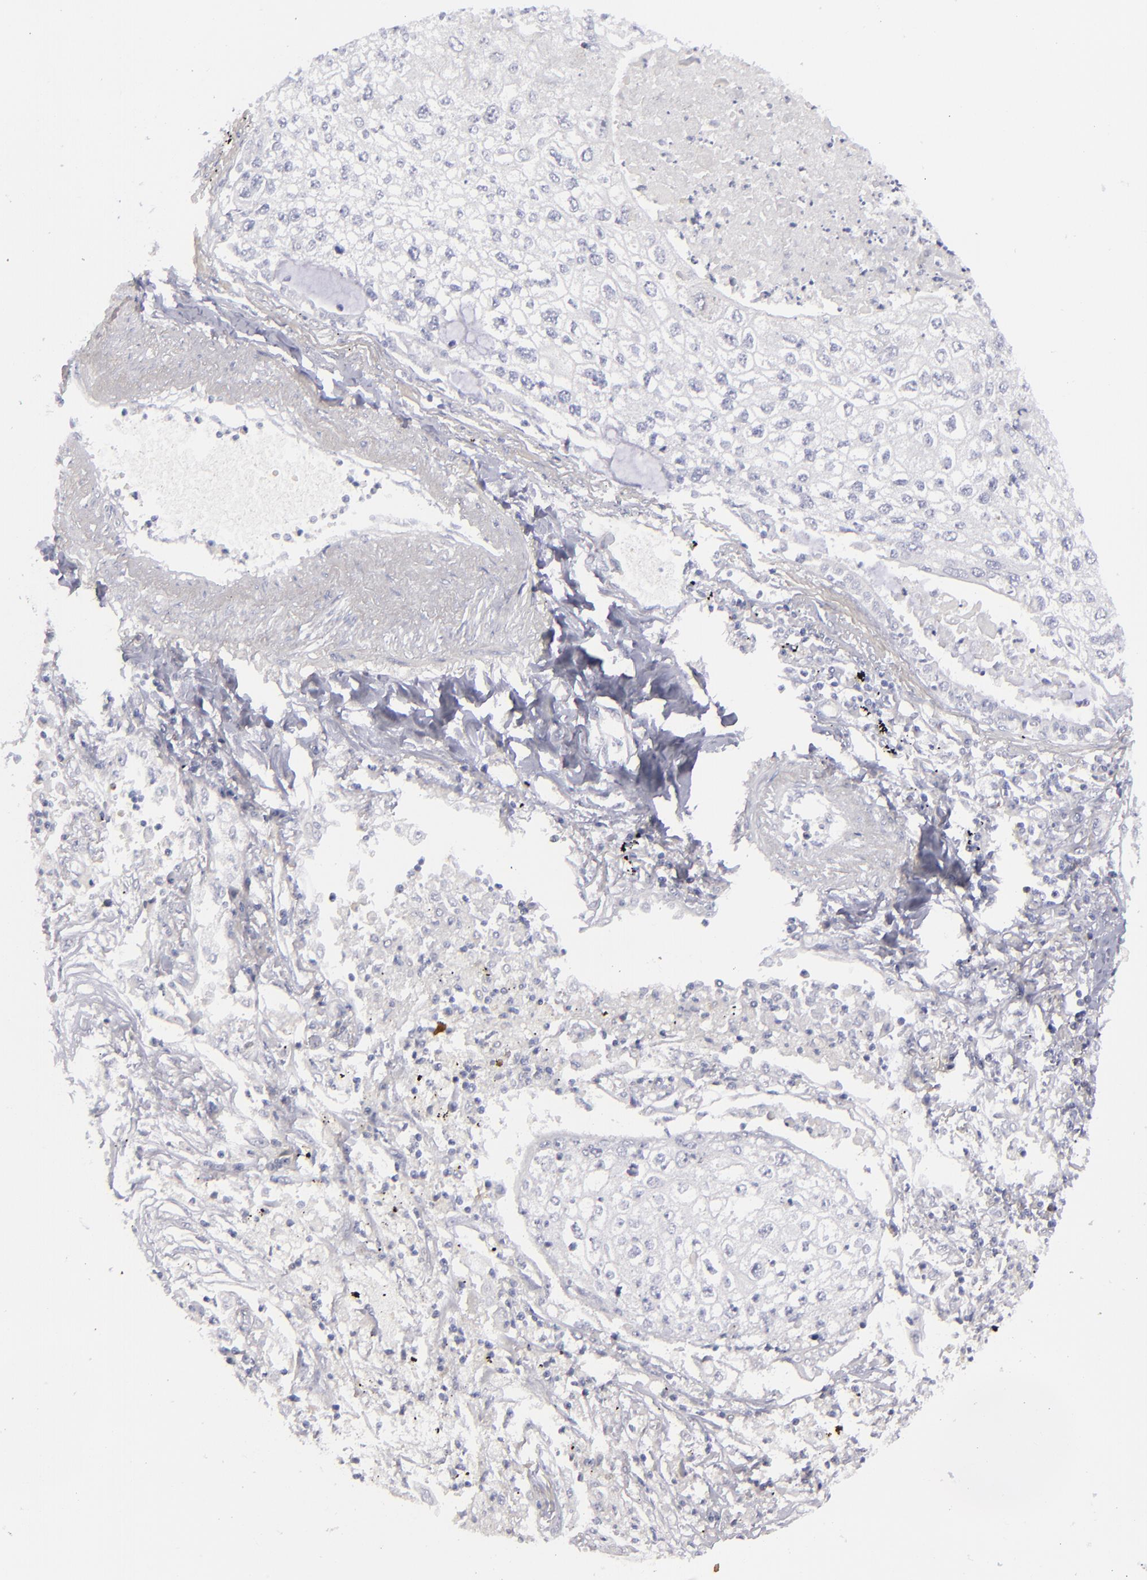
{"staining": {"intensity": "negative", "quantity": "none", "location": "none"}, "tissue": "lung cancer", "cell_type": "Tumor cells", "image_type": "cancer", "snomed": [{"axis": "morphology", "description": "Squamous cell carcinoma, NOS"}, {"axis": "topography", "description": "Lung"}], "caption": "Image shows no protein expression in tumor cells of lung squamous cell carcinoma tissue.", "gene": "CD22", "patient": {"sex": "male", "age": 75}}